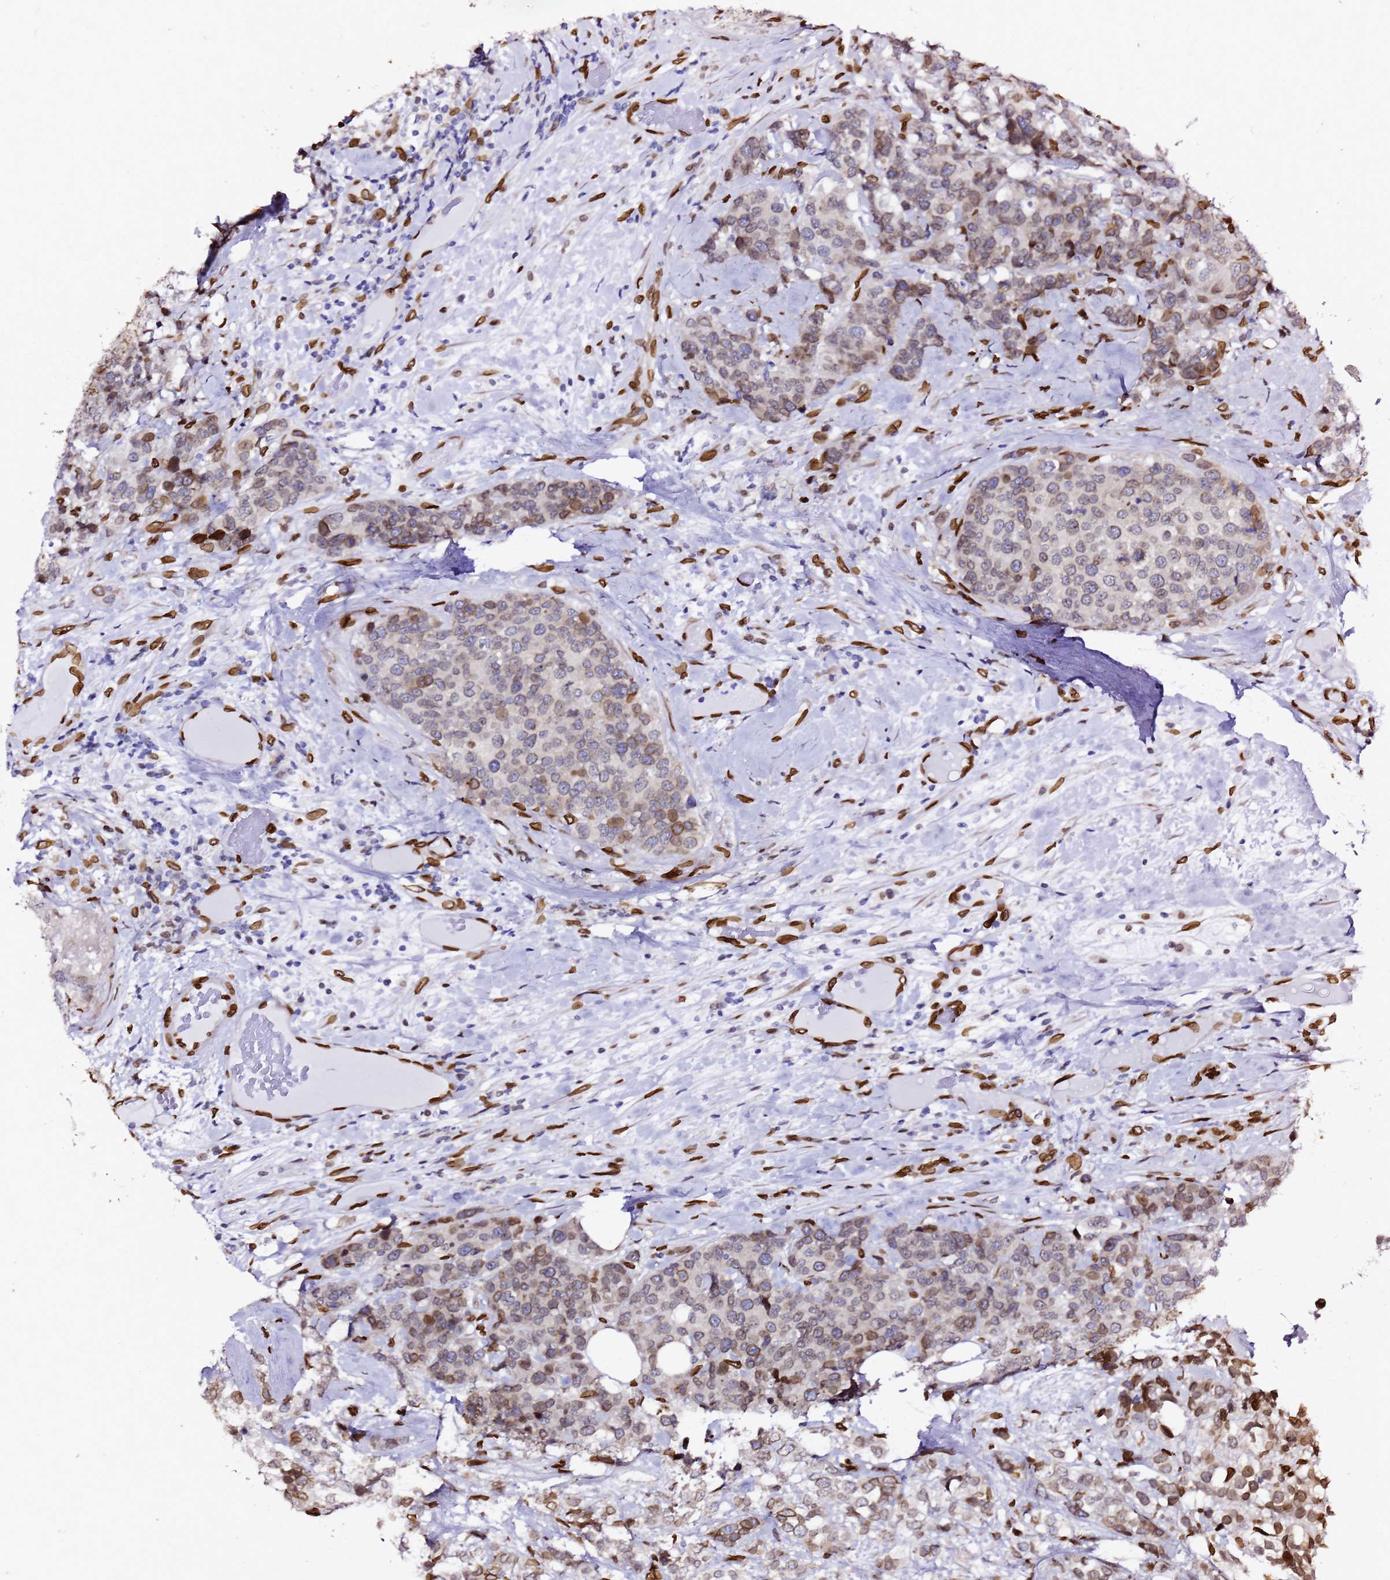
{"staining": {"intensity": "moderate", "quantity": "25%-75%", "location": "cytoplasmic/membranous,nuclear"}, "tissue": "breast cancer", "cell_type": "Tumor cells", "image_type": "cancer", "snomed": [{"axis": "morphology", "description": "Lobular carcinoma"}, {"axis": "topography", "description": "Breast"}], "caption": "Human breast cancer (lobular carcinoma) stained for a protein (brown) shows moderate cytoplasmic/membranous and nuclear positive staining in approximately 25%-75% of tumor cells.", "gene": "C6orf141", "patient": {"sex": "female", "age": 59}}